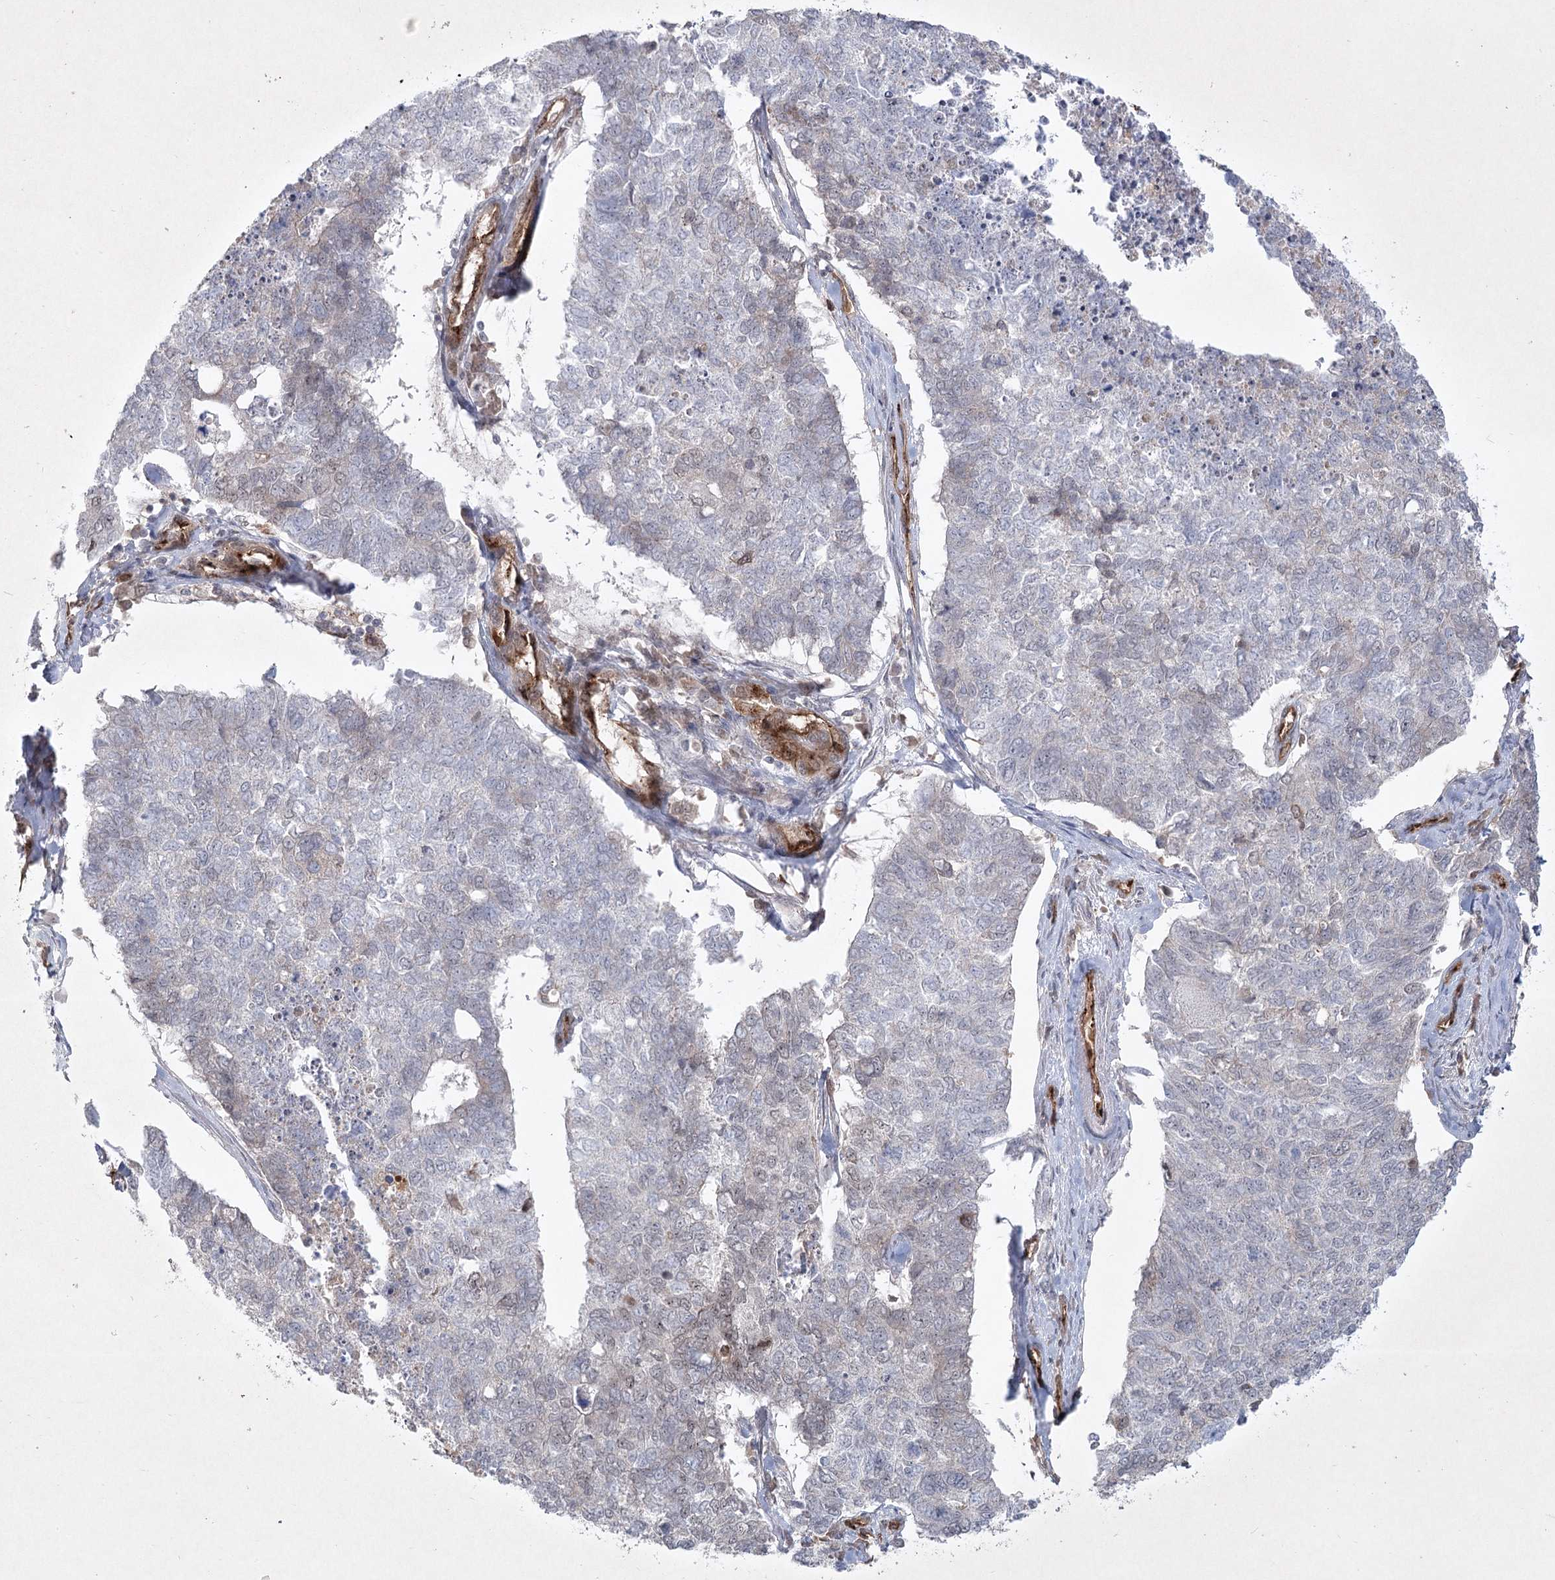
{"staining": {"intensity": "negative", "quantity": "none", "location": "none"}, "tissue": "cervical cancer", "cell_type": "Tumor cells", "image_type": "cancer", "snomed": [{"axis": "morphology", "description": "Squamous cell carcinoma, NOS"}, {"axis": "topography", "description": "Cervix"}], "caption": "Immunohistochemical staining of human cervical cancer (squamous cell carcinoma) demonstrates no significant positivity in tumor cells. (DAB immunohistochemistry (IHC), high magnification).", "gene": "ARHGAP31", "patient": {"sex": "female", "age": 63}}